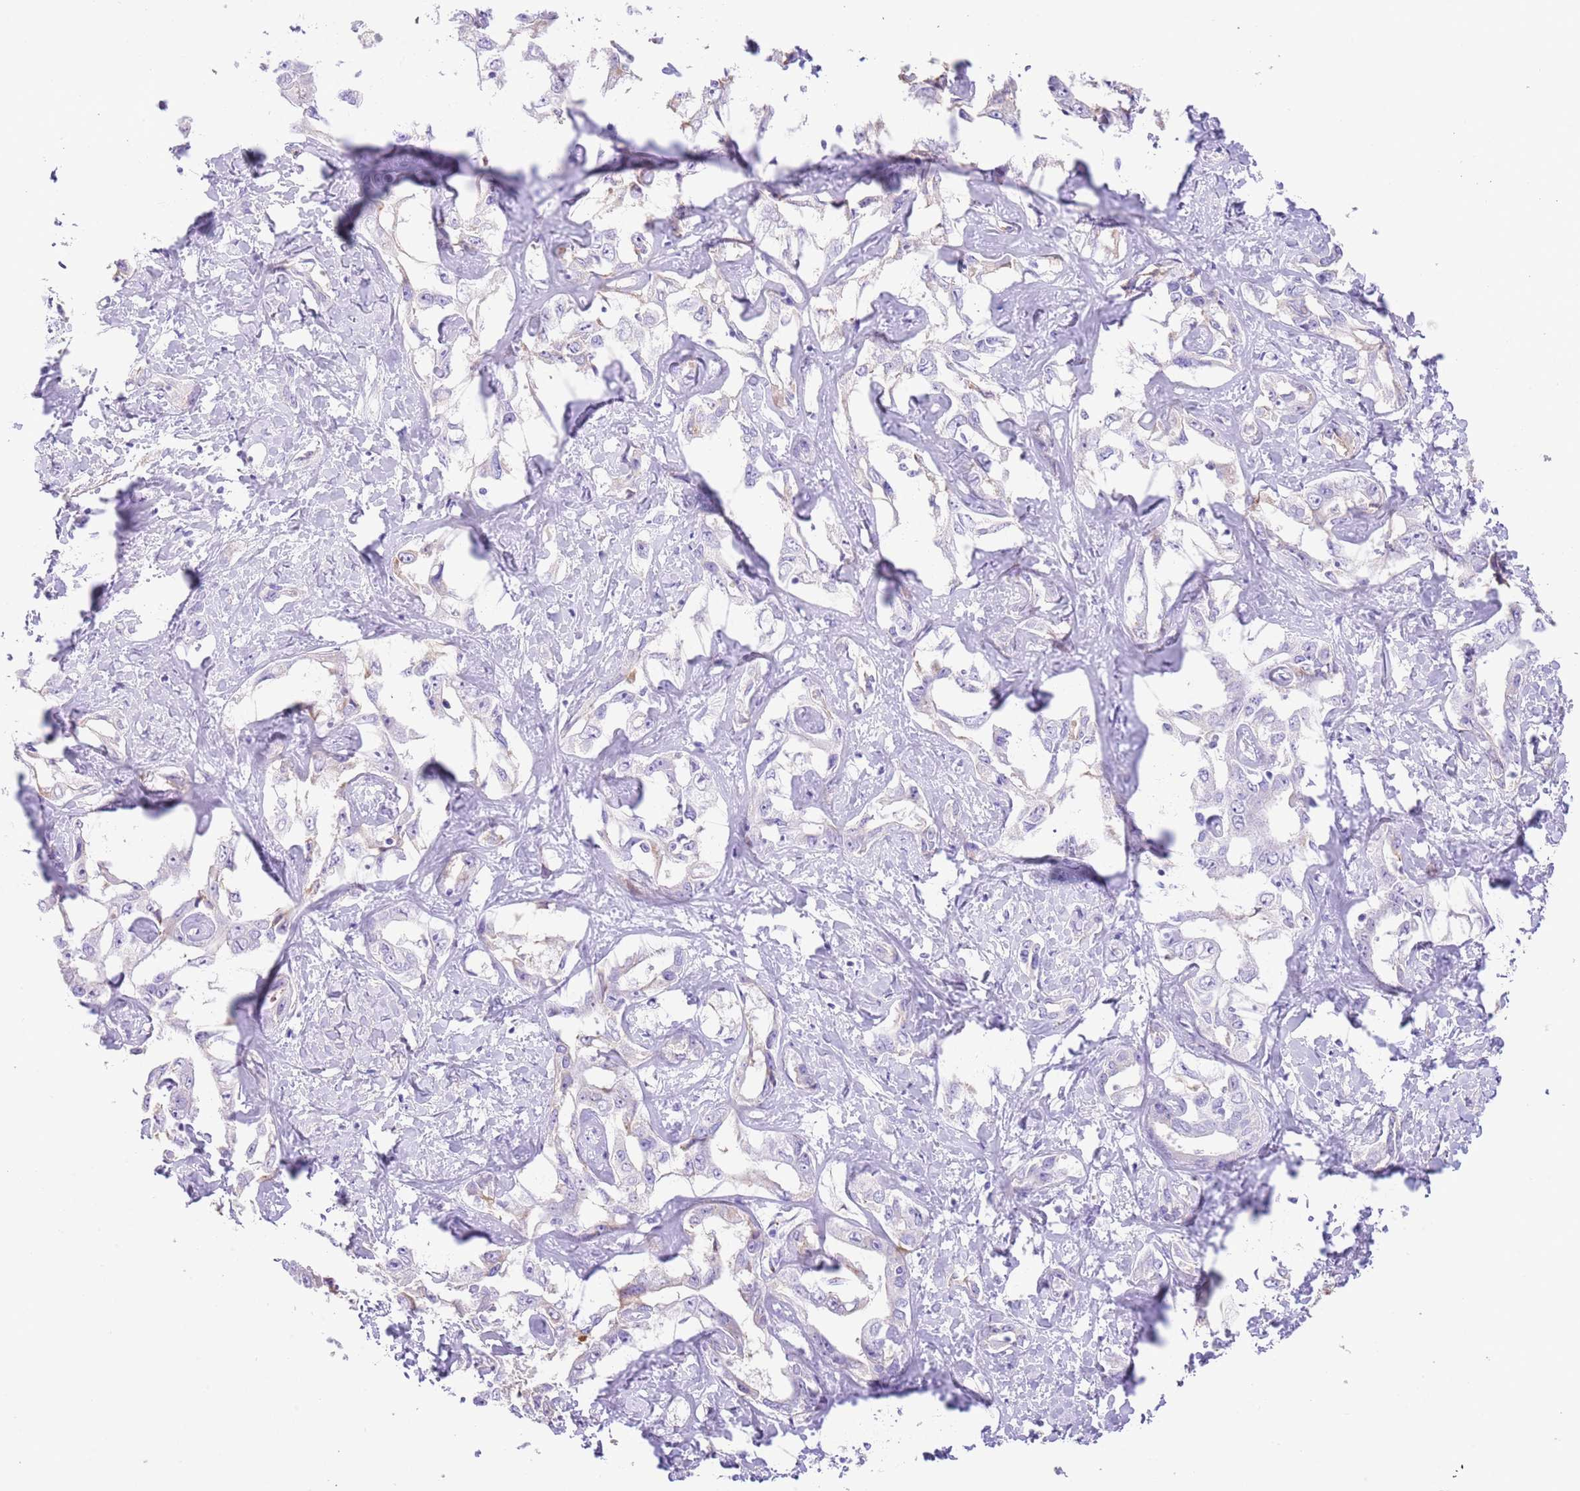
{"staining": {"intensity": "negative", "quantity": "none", "location": "none"}, "tissue": "liver cancer", "cell_type": "Tumor cells", "image_type": "cancer", "snomed": [{"axis": "morphology", "description": "Cholangiocarcinoma"}, {"axis": "topography", "description": "Liver"}], "caption": "This micrograph is of liver cancer stained with immunohistochemistry (IHC) to label a protein in brown with the nuclei are counter-stained blue. There is no staining in tumor cells. (Brightfield microscopy of DAB (3,3'-diaminobenzidine) immunohistochemistry at high magnification).", "gene": "IGF1", "patient": {"sex": "male", "age": 59}}